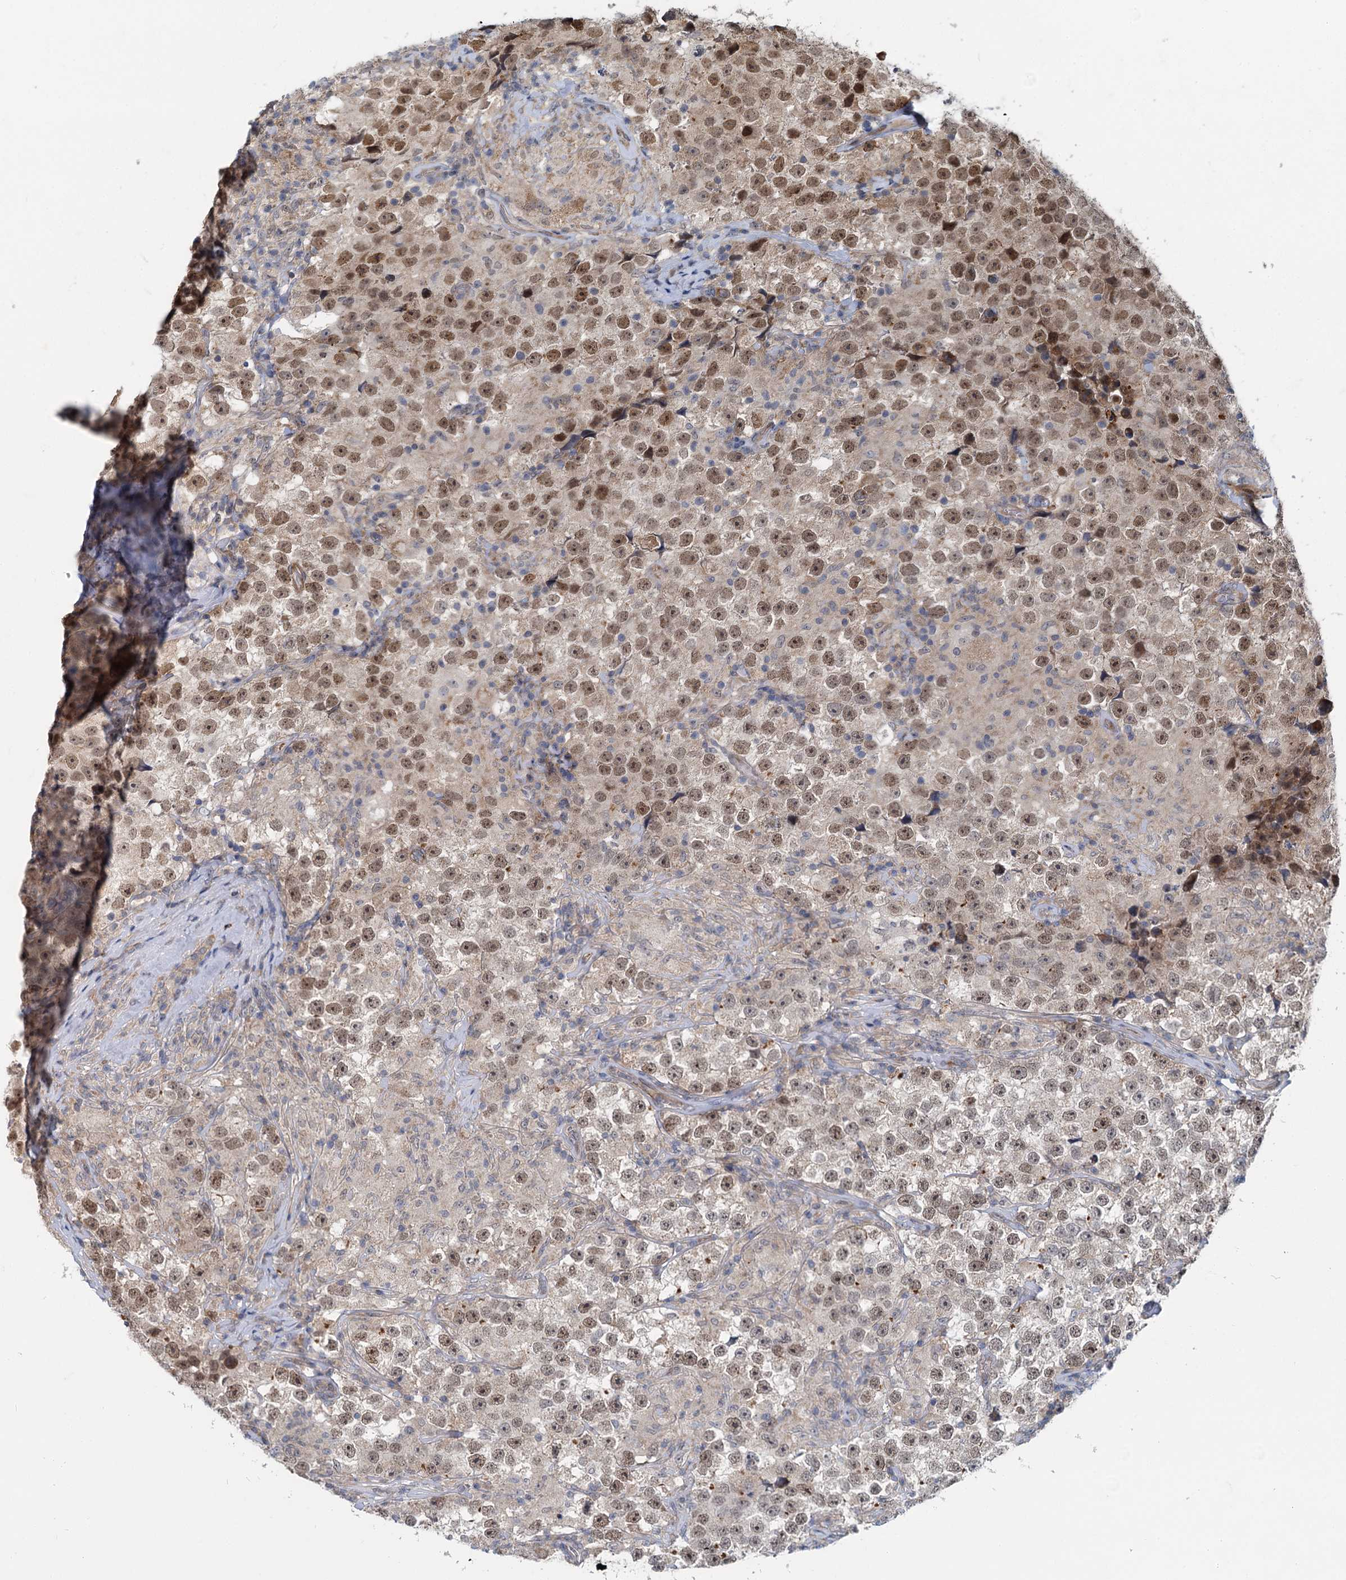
{"staining": {"intensity": "moderate", "quantity": ">75%", "location": "nuclear"}, "tissue": "testis cancer", "cell_type": "Tumor cells", "image_type": "cancer", "snomed": [{"axis": "morphology", "description": "Seminoma, NOS"}, {"axis": "topography", "description": "Testis"}], "caption": "Immunohistochemistry (IHC) of human seminoma (testis) exhibits medium levels of moderate nuclear positivity in approximately >75% of tumor cells.", "gene": "ADCY2", "patient": {"sex": "male", "age": 46}}